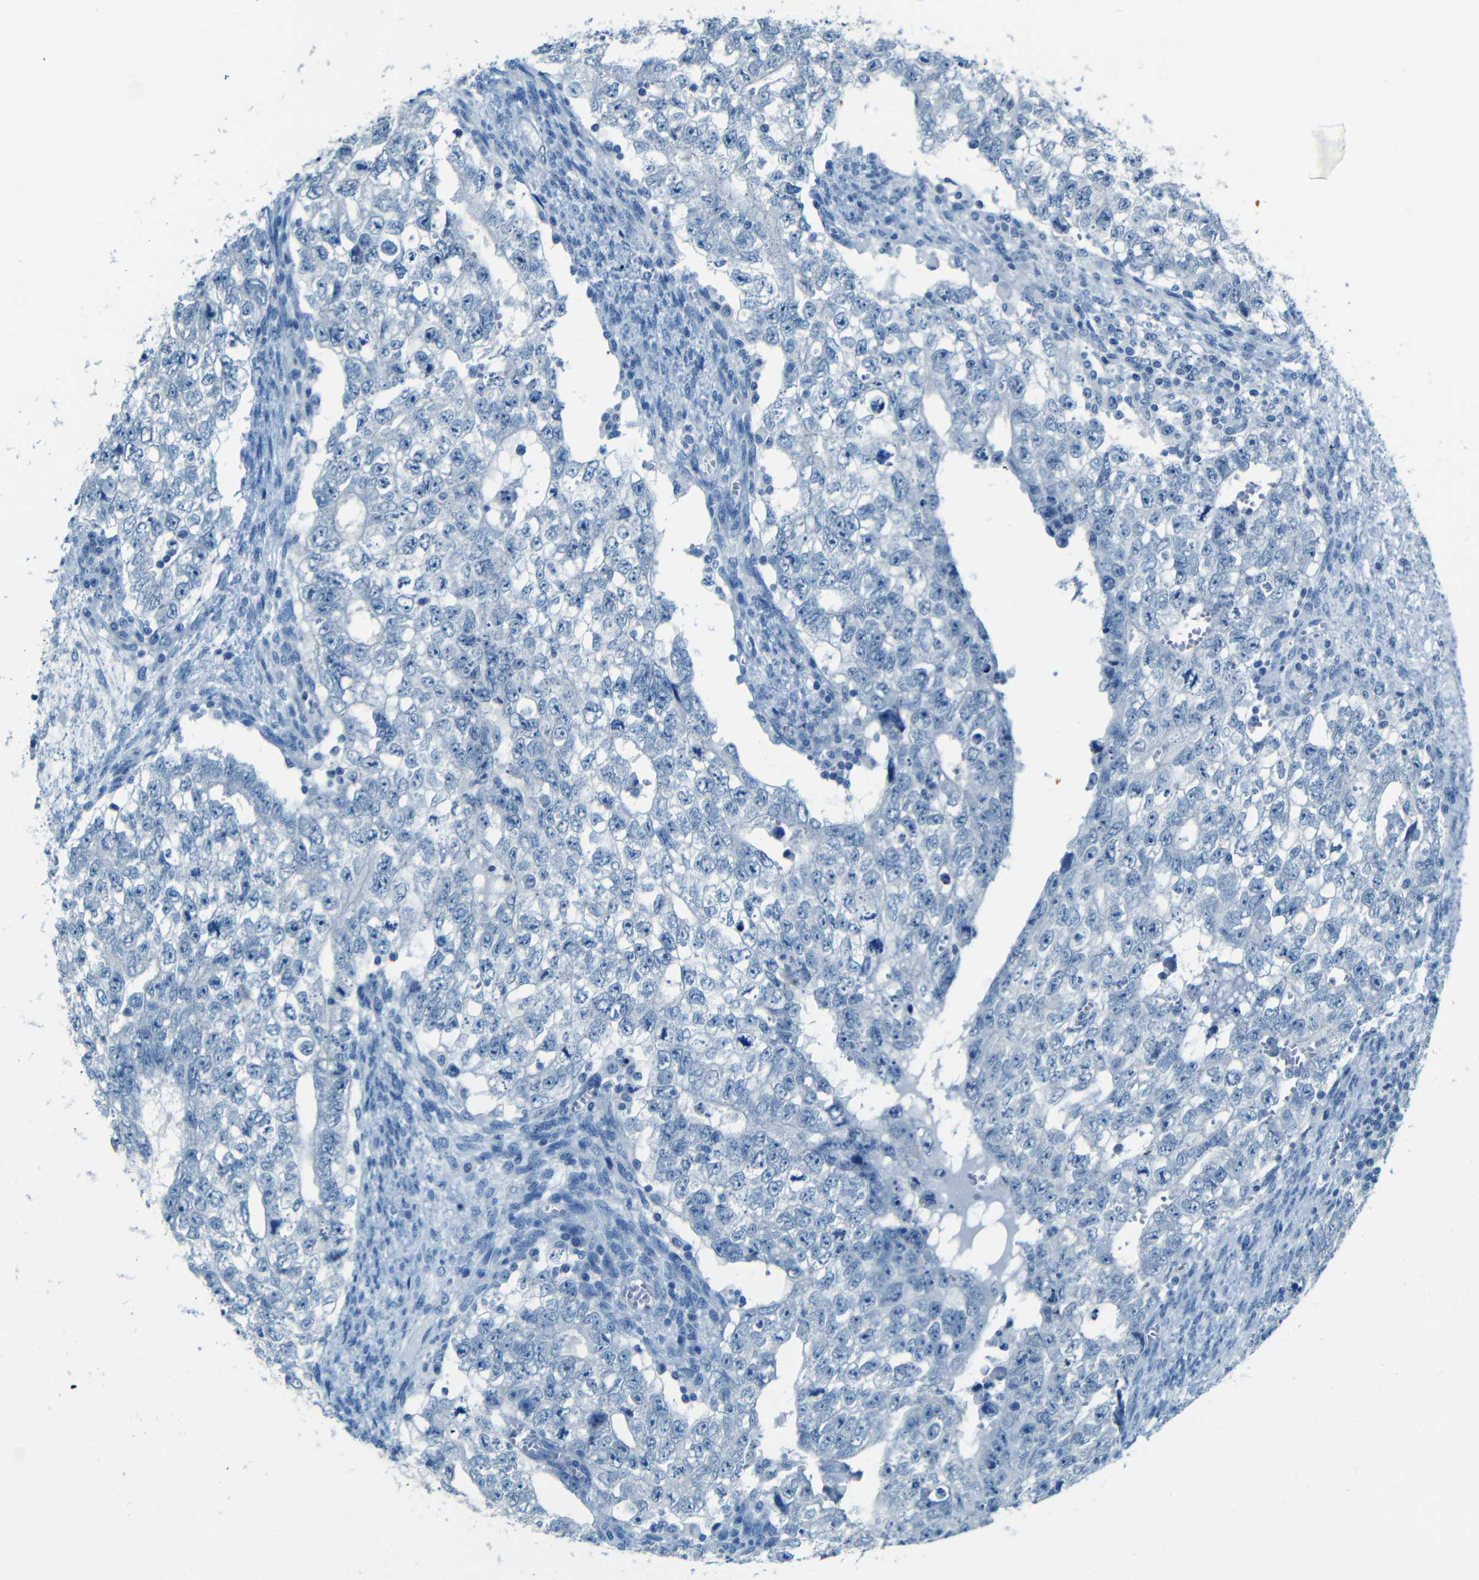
{"staining": {"intensity": "negative", "quantity": "none", "location": "none"}, "tissue": "testis cancer", "cell_type": "Tumor cells", "image_type": "cancer", "snomed": [{"axis": "morphology", "description": "Seminoma, NOS"}, {"axis": "morphology", "description": "Carcinoma, Embryonal, NOS"}, {"axis": "topography", "description": "Testis"}], "caption": "This is a histopathology image of immunohistochemistry (IHC) staining of testis cancer, which shows no positivity in tumor cells.", "gene": "ZMAT1", "patient": {"sex": "male", "age": 38}}